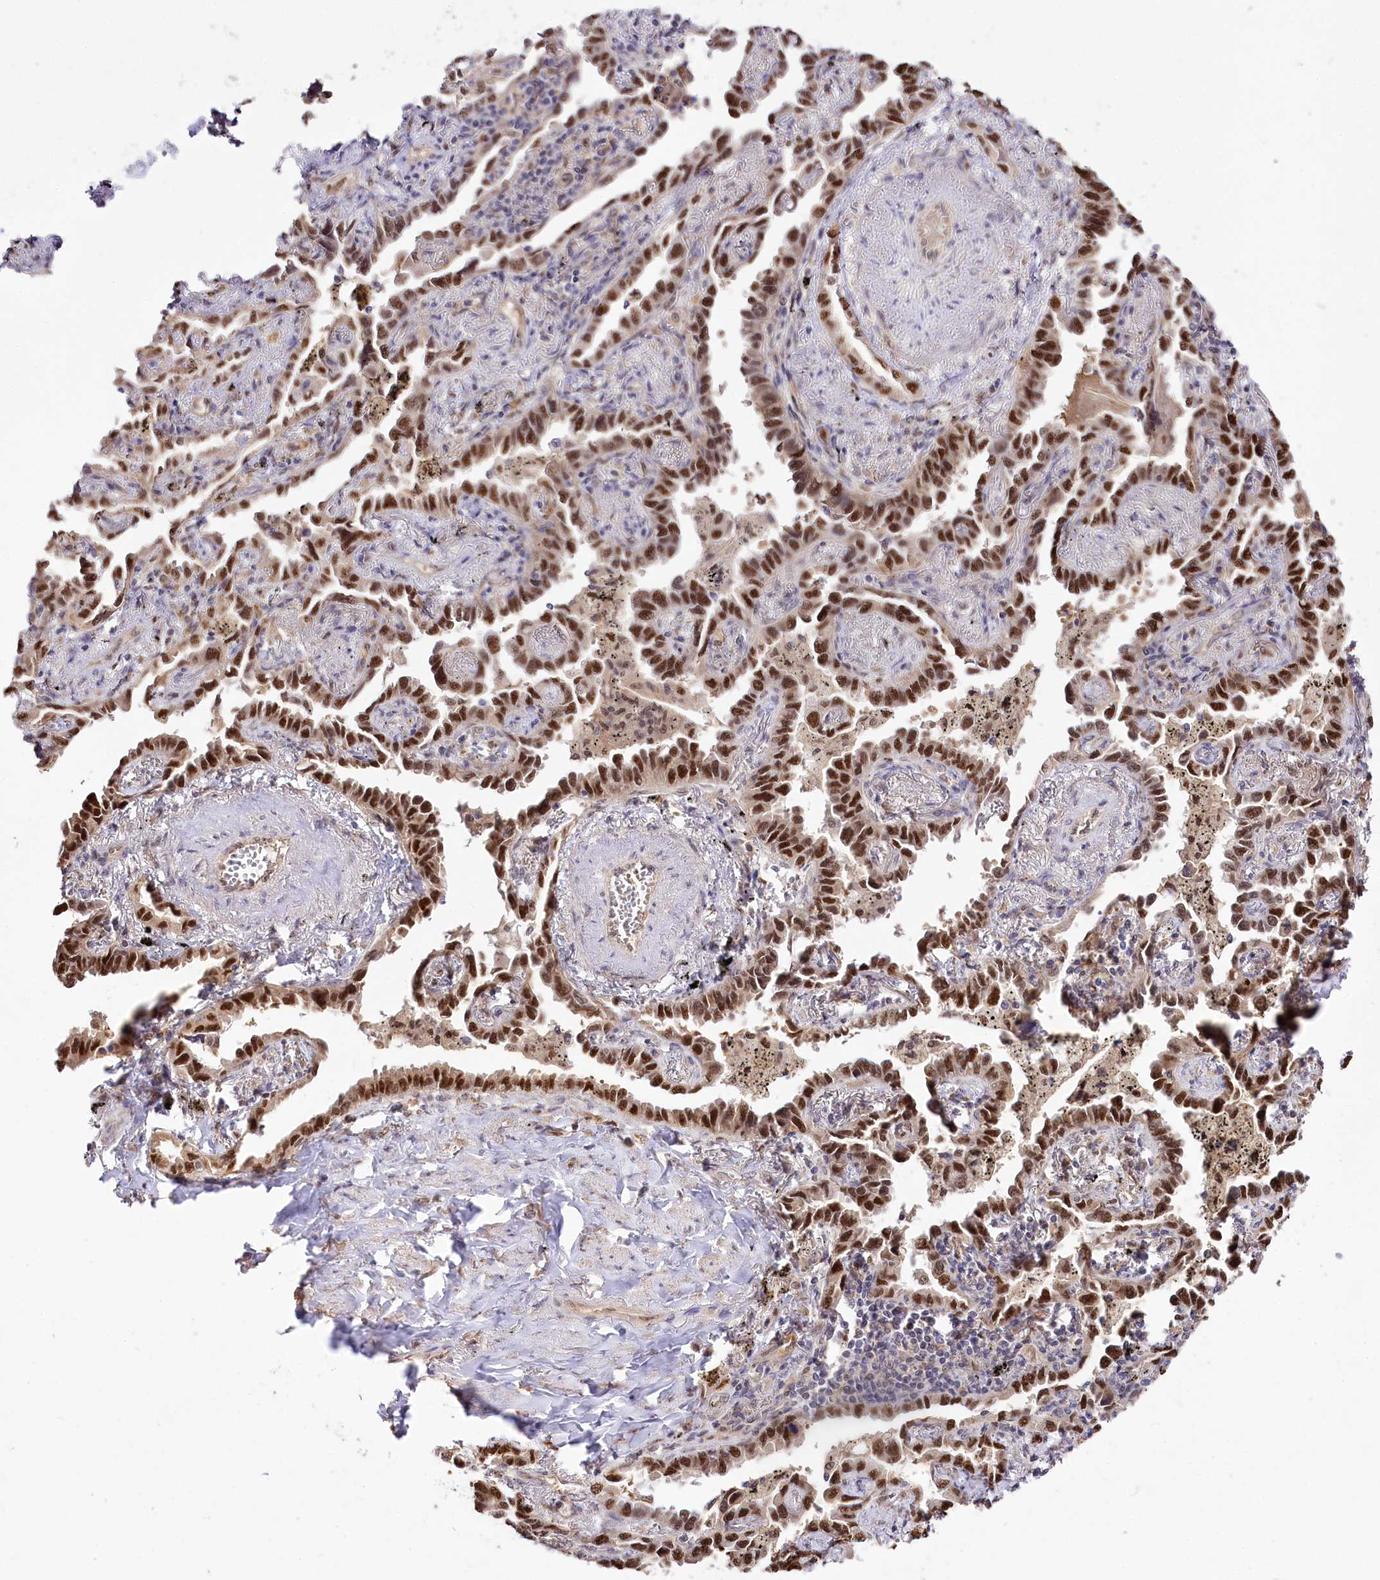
{"staining": {"intensity": "strong", "quantity": ">75%", "location": "nuclear"}, "tissue": "lung cancer", "cell_type": "Tumor cells", "image_type": "cancer", "snomed": [{"axis": "morphology", "description": "Adenocarcinoma, NOS"}, {"axis": "topography", "description": "Lung"}], "caption": "The histopathology image reveals immunohistochemical staining of lung cancer. There is strong nuclear positivity is identified in about >75% of tumor cells.", "gene": "GNL3L", "patient": {"sex": "male", "age": 67}}